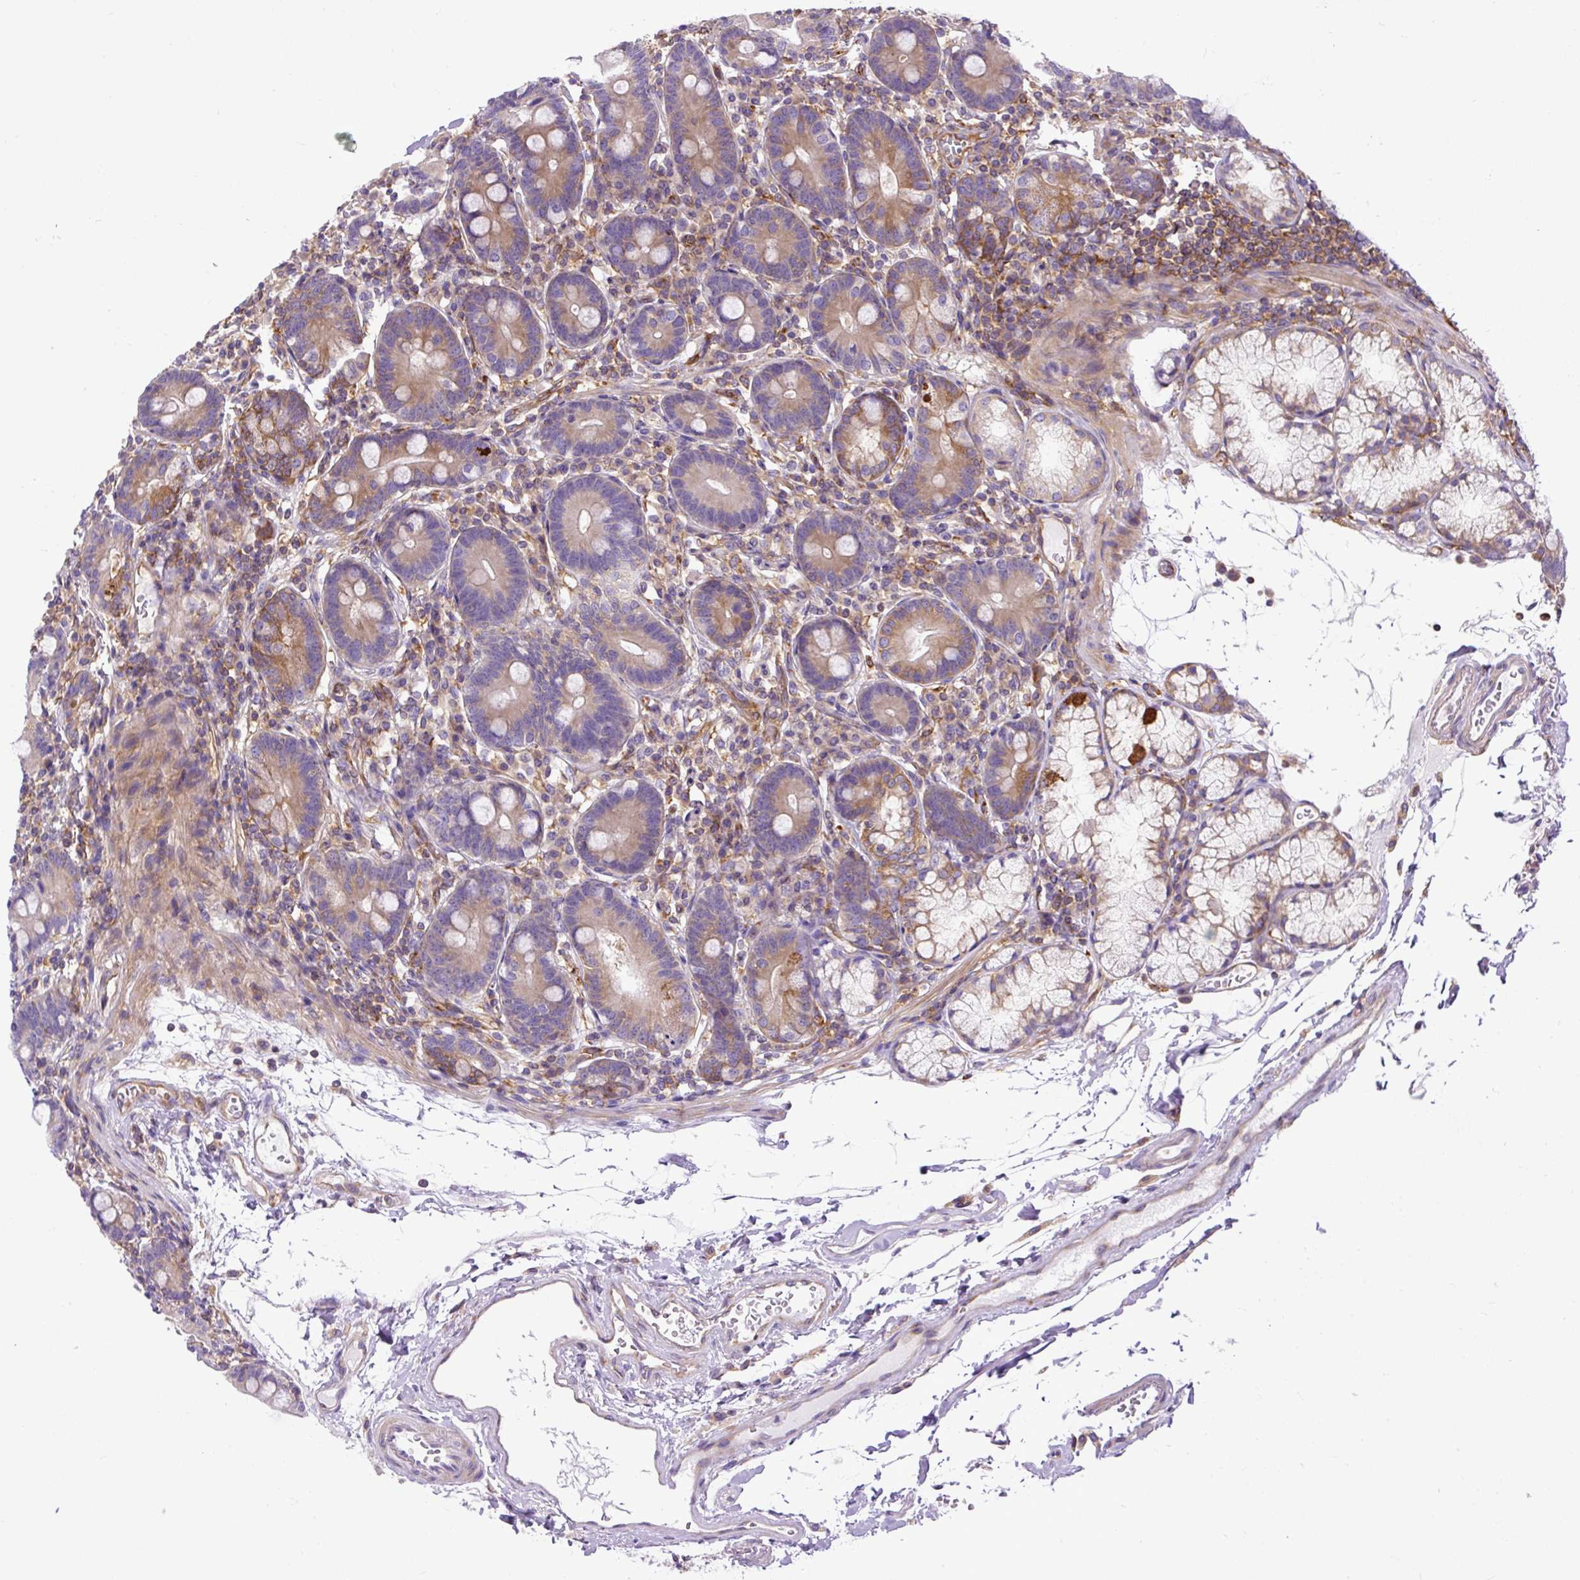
{"staining": {"intensity": "moderate", "quantity": "25%-75%", "location": "cytoplasmic/membranous"}, "tissue": "duodenum", "cell_type": "Glandular cells", "image_type": "normal", "snomed": [{"axis": "morphology", "description": "Normal tissue, NOS"}, {"axis": "topography", "description": "Duodenum"}], "caption": "Moderate cytoplasmic/membranous positivity is seen in about 25%-75% of glandular cells in unremarkable duodenum. (DAB (3,3'-diaminobenzidine) IHC, brown staining for protein, blue staining for nuclei).", "gene": "MAP1S", "patient": {"sex": "female", "age": 67}}